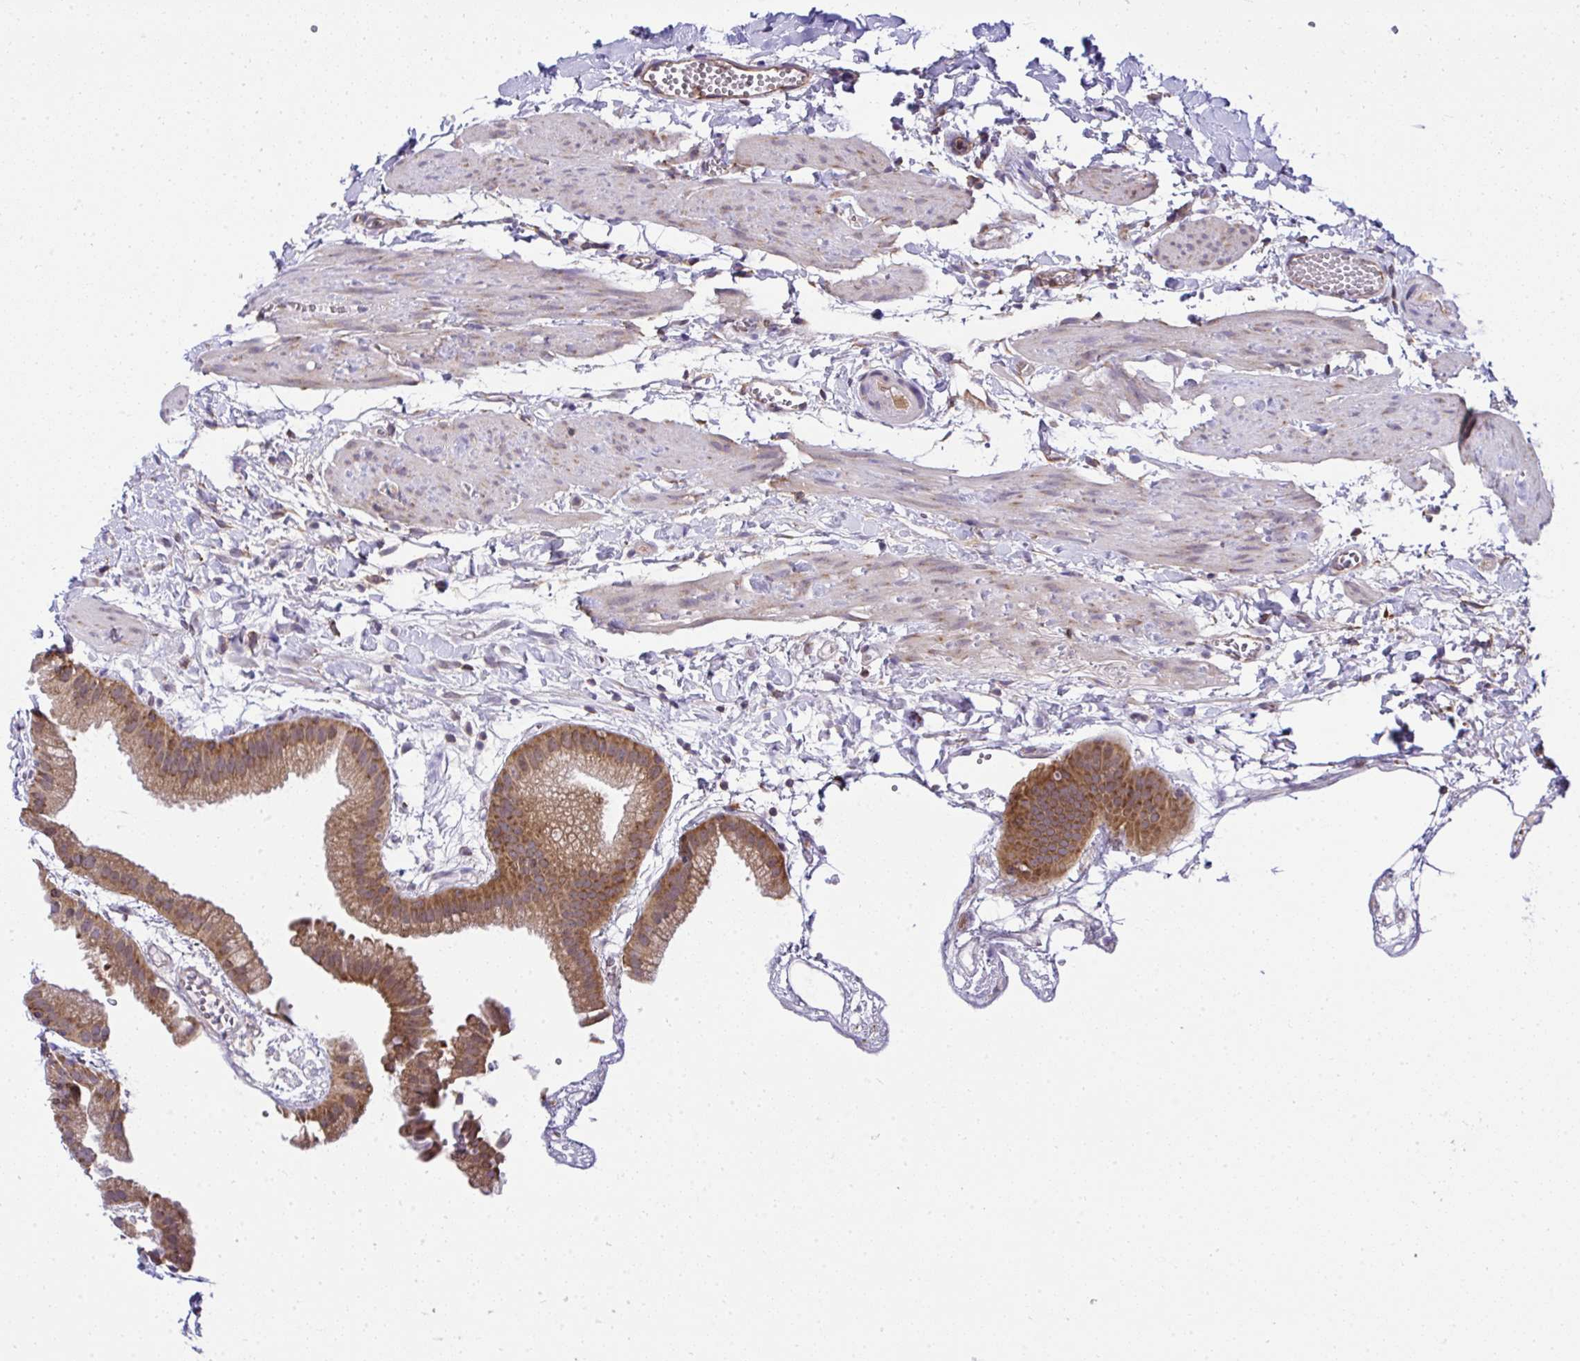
{"staining": {"intensity": "moderate", "quantity": ">75%", "location": "cytoplasmic/membranous"}, "tissue": "gallbladder", "cell_type": "Glandular cells", "image_type": "normal", "snomed": [{"axis": "morphology", "description": "Normal tissue, NOS"}, {"axis": "topography", "description": "Gallbladder"}], "caption": "Immunohistochemistry (IHC) staining of unremarkable gallbladder, which demonstrates medium levels of moderate cytoplasmic/membranous staining in approximately >75% of glandular cells indicating moderate cytoplasmic/membranous protein staining. The staining was performed using DAB (3,3'-diaminobenzidine) (brown) for protein detection and nuclei were counterstained in hematoxylin (blue).", "gene": "RPS7", "patient": {"sex": "female", "age": 63}}